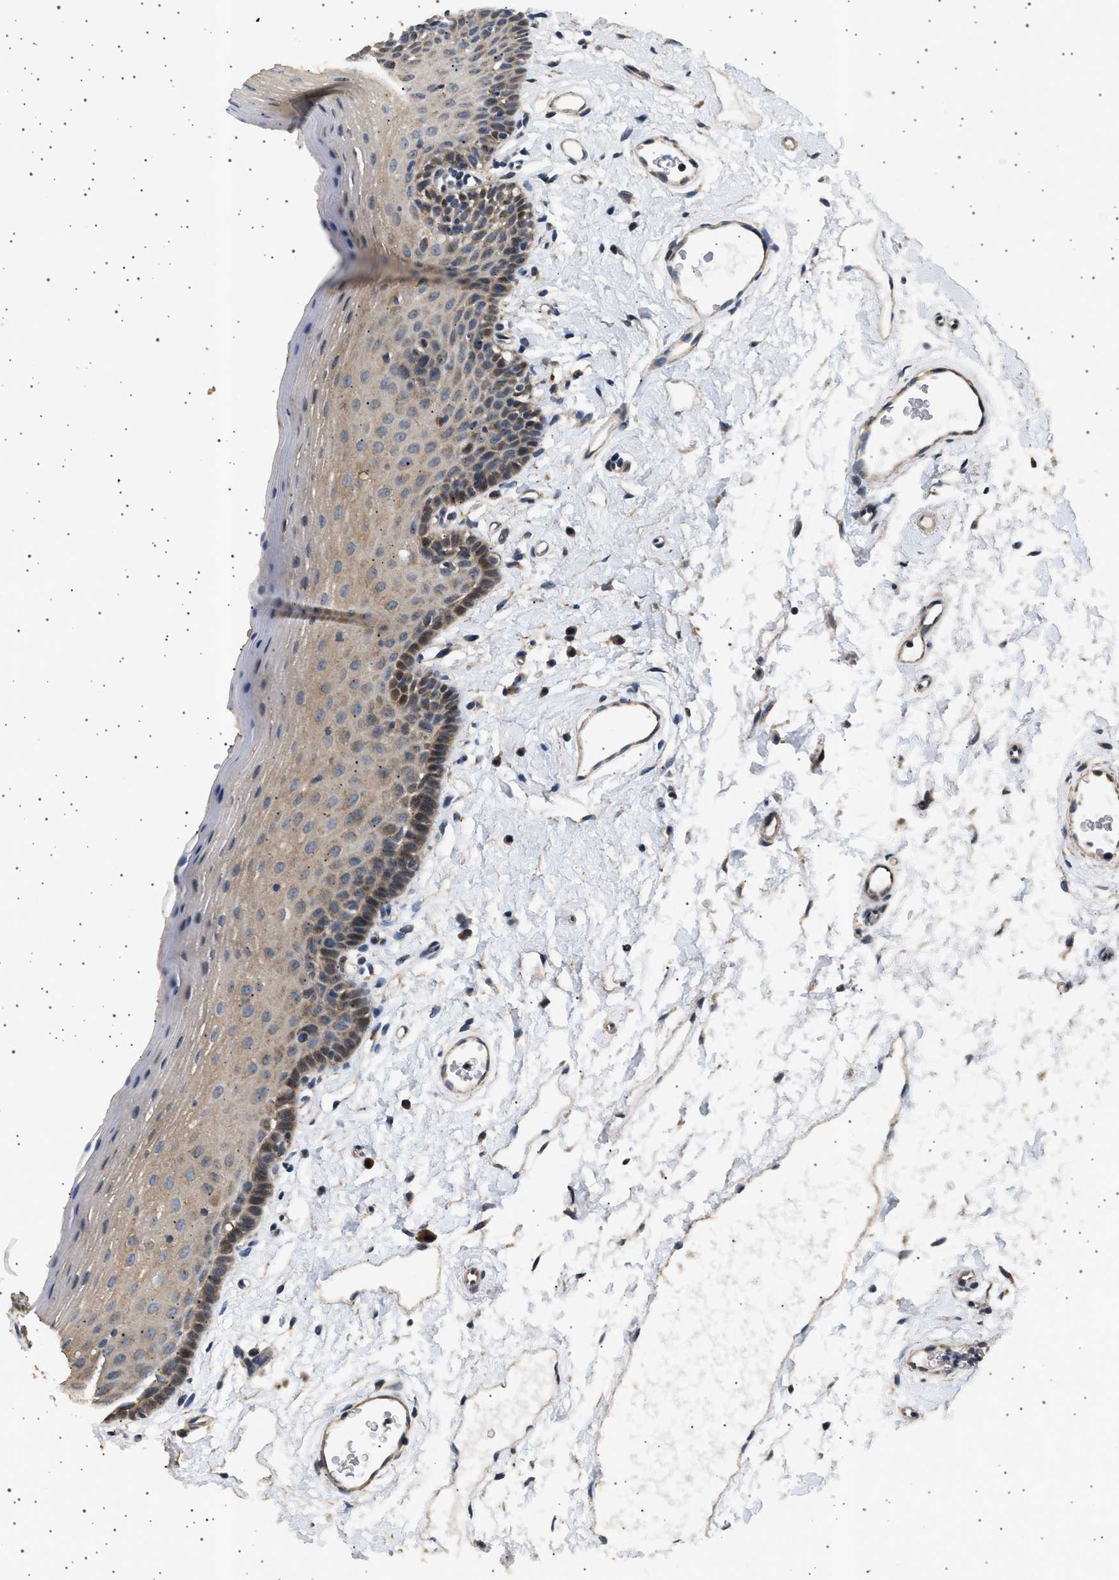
{"staining": {"intensity": "moderate", "quantity": ">75%", "location": "cytoplasmic/membranous"}, "tissue": "oral mucosa", "cell_type": "Squamous epithelial cells", "image_type": "normal", "snomed": [{"axis": "morphology", "description": "Normal tissue, NOS"}, {"axis": "topography", "description": "Oral tissue"}], "caption": "Protein expression by IHC displays moderate cytoplasmic/membranous expression in about >75% of squamous epithelial cells in normal oral mucosa.", "gene": "KCNA4", "patient": {"sex": "male", "age": 66}}